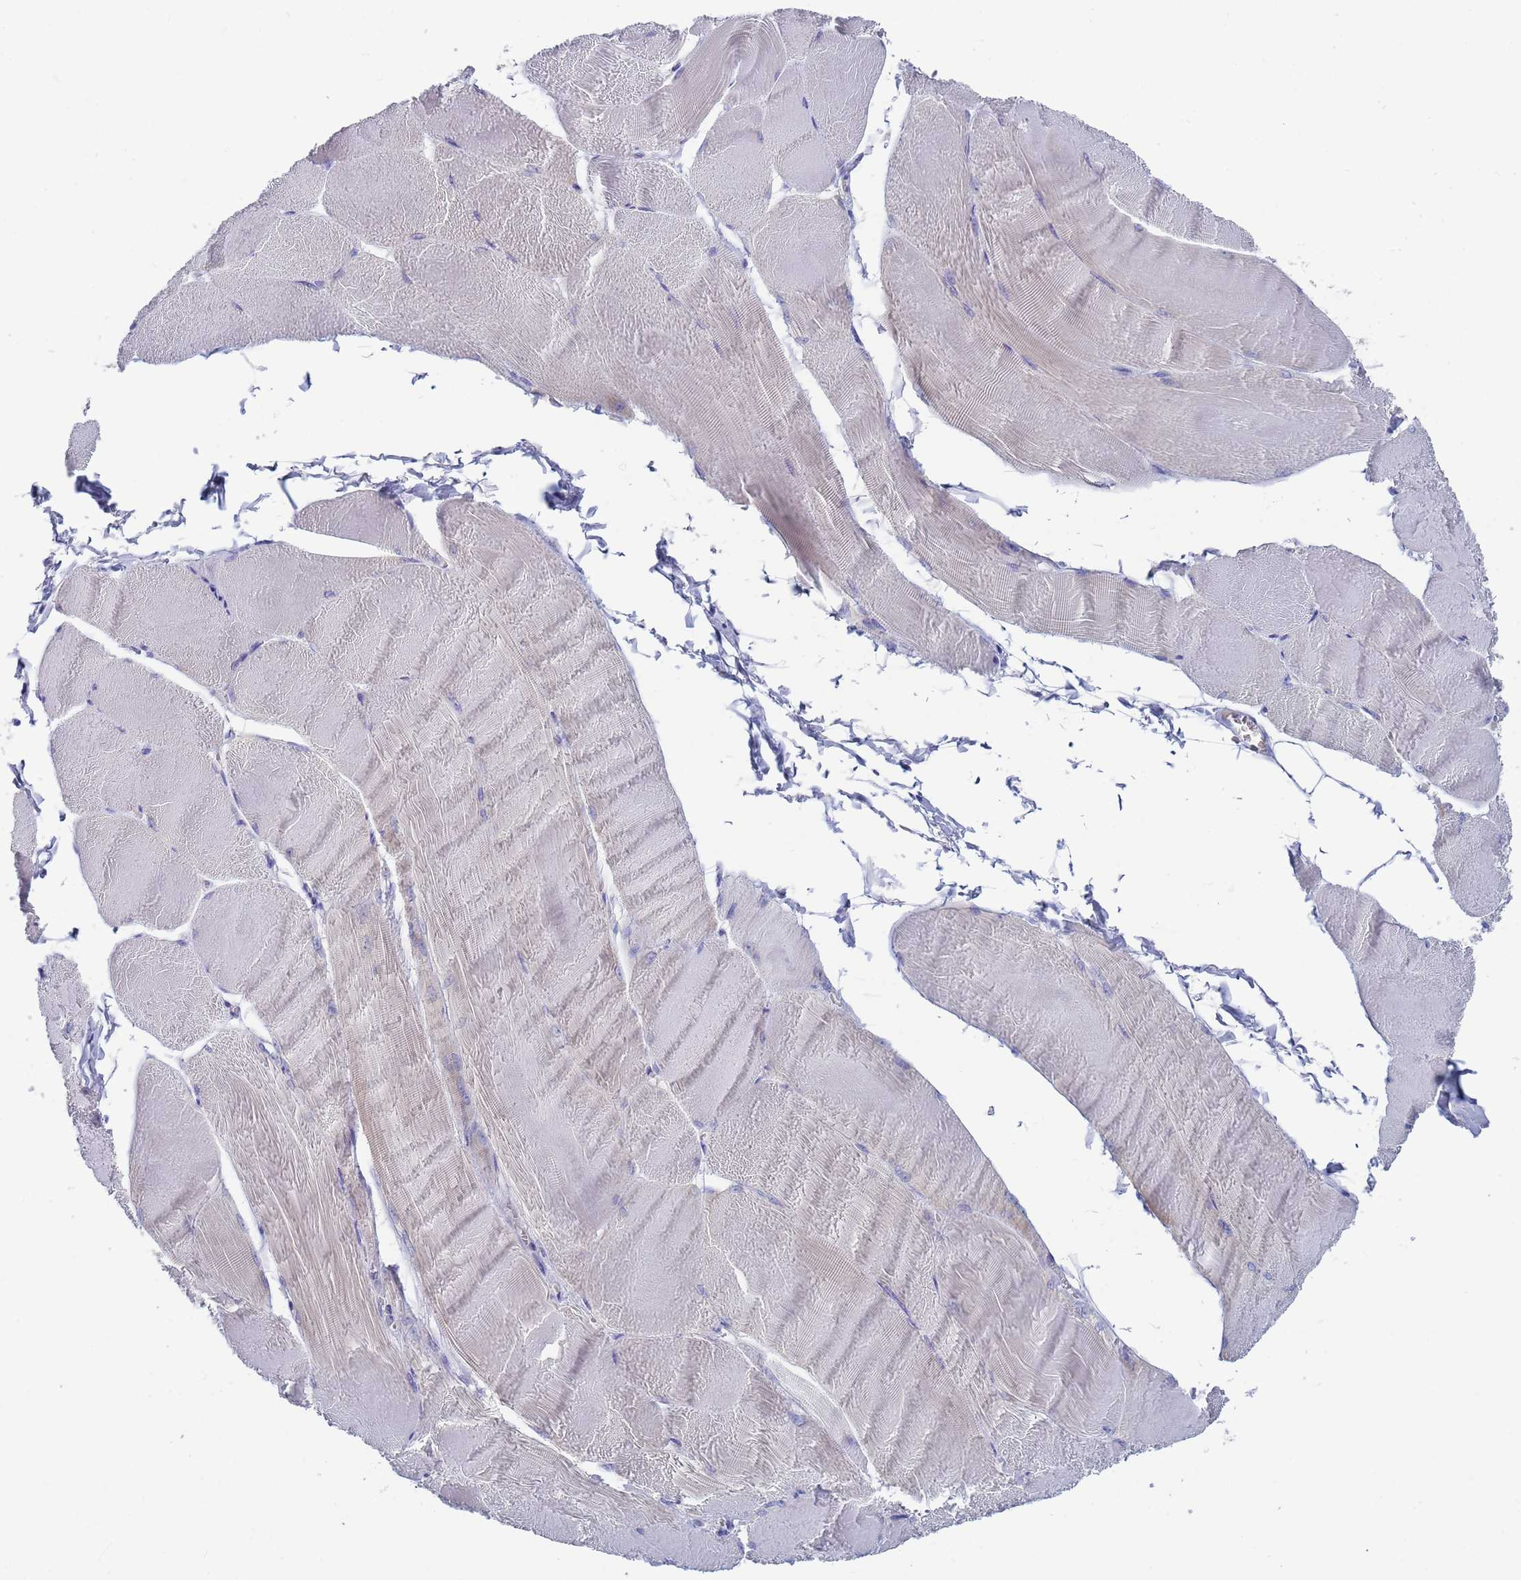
{"staining": {"intensity": "negative", "quantity": "none", "location": "none"}, "tissue": "skeletal muscle", "cell_type": "Myocytes", "image_type": "normal", "snomed": [{"axis": "morphology", "description": "Normal tissue, NOS"}, {"axis": "morphology", "description": "Basal cell carcinoma"}, {"axis": "topography", "description": "Skeletal muscle"}], "caption": "This micrograph is of unremarkable skeletal muscle stained with IHC to label a protein in brown with the nuclei are counter-stained blue. There is no positivity in myocytes. The staining is performed using DAB brown chromogen with nuclei counter-stained in using hematoxylin.", "gene": "PET117", "patient": {"sex": "female", "age": 64}}